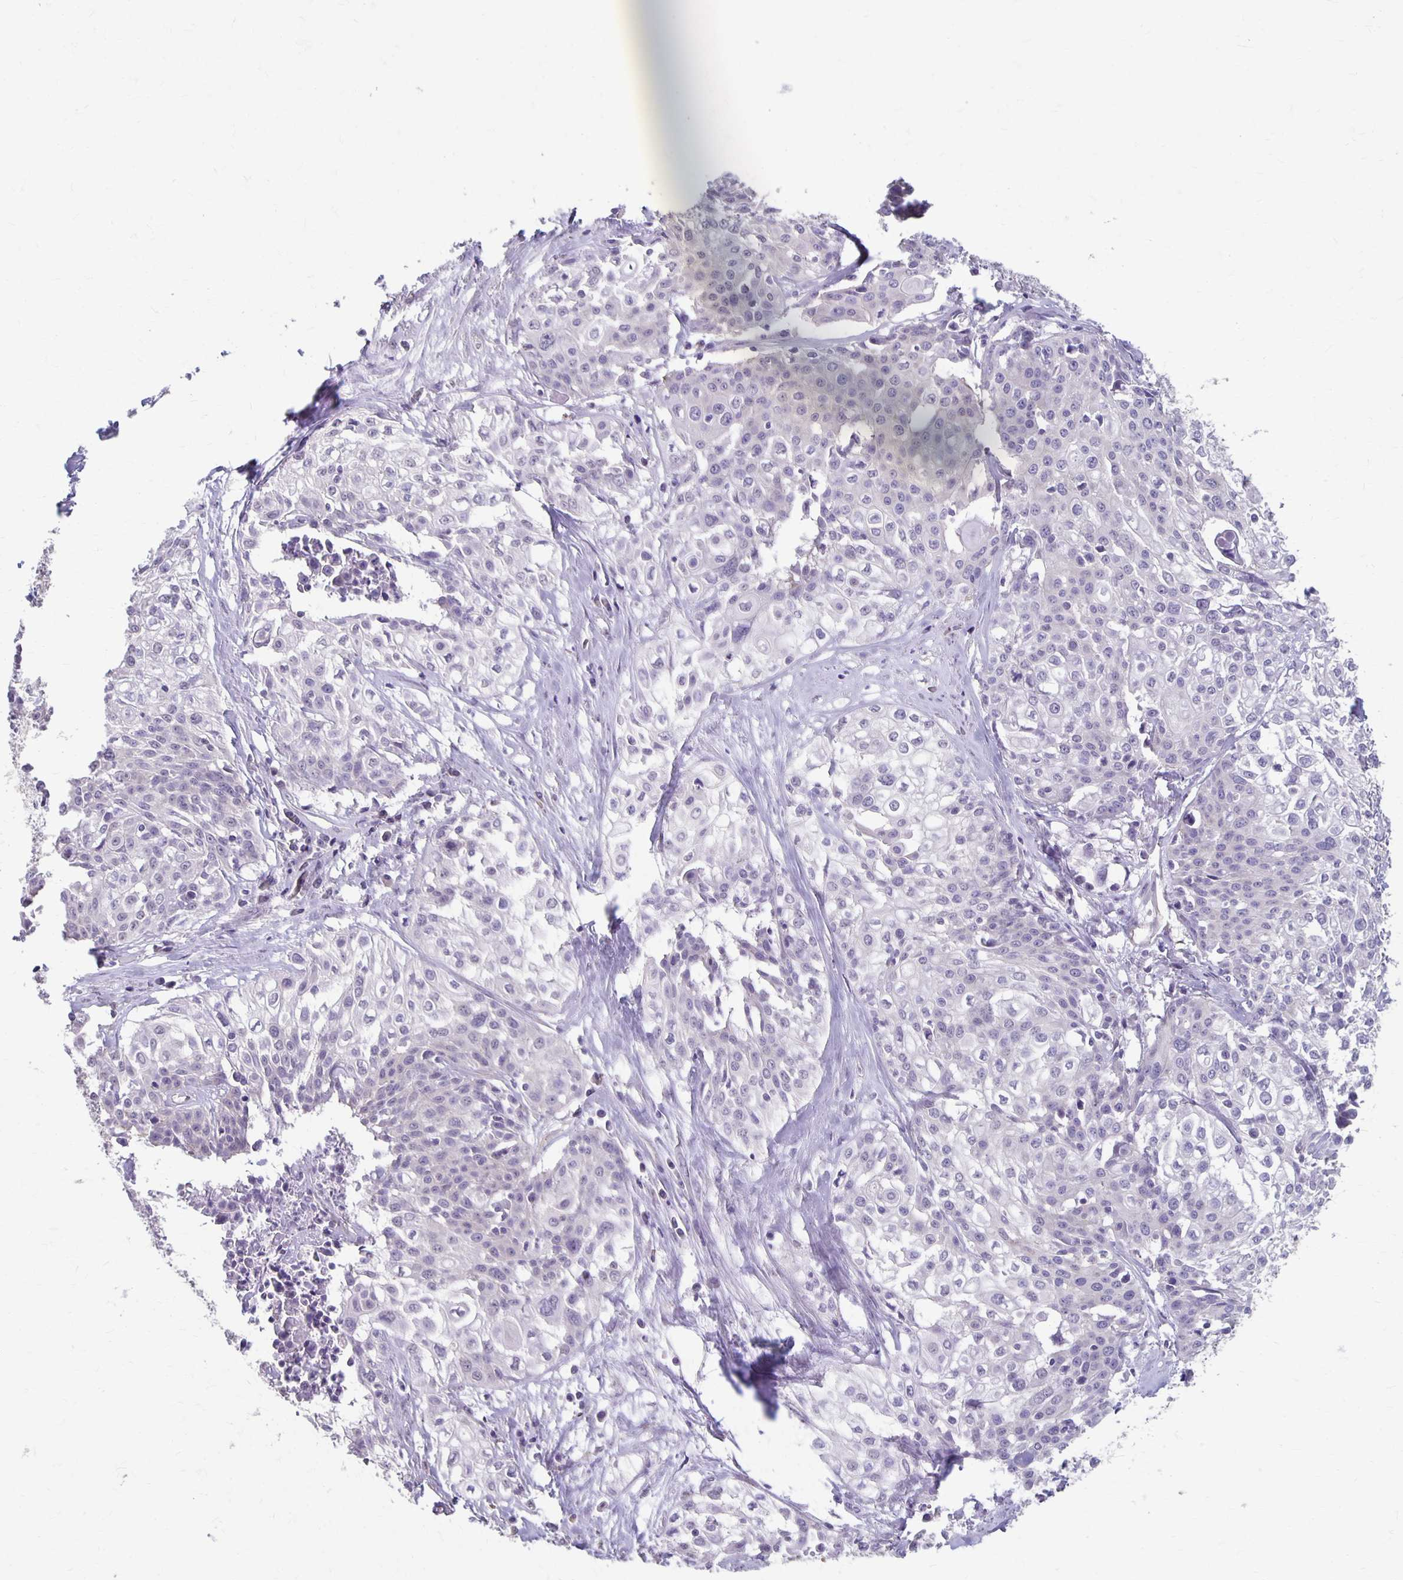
{"staining": {"intensity": "negative", "quantity": "none", "location": "none"}, "tissue": "cervical cancer", "cell_type": "Tumor cells", "image_type": "cancer", "snomed": [{"axis": "morphology", "description": "Squamous cell carcinoma, NOS"}, {"axis": "topography", "description": "Cervix"}], "caption": "Immunohistochemistry (IHC) histopathology image of human cervical cancer (squamous cell carcinoma) stained for a protein (brown), which displays no positivity in tumor cells. (DAB immunohistochemistry with hematoxylin counter stain).", "gene": "PPP1R3E", "patient": {"sex": "female", "age": 39}}